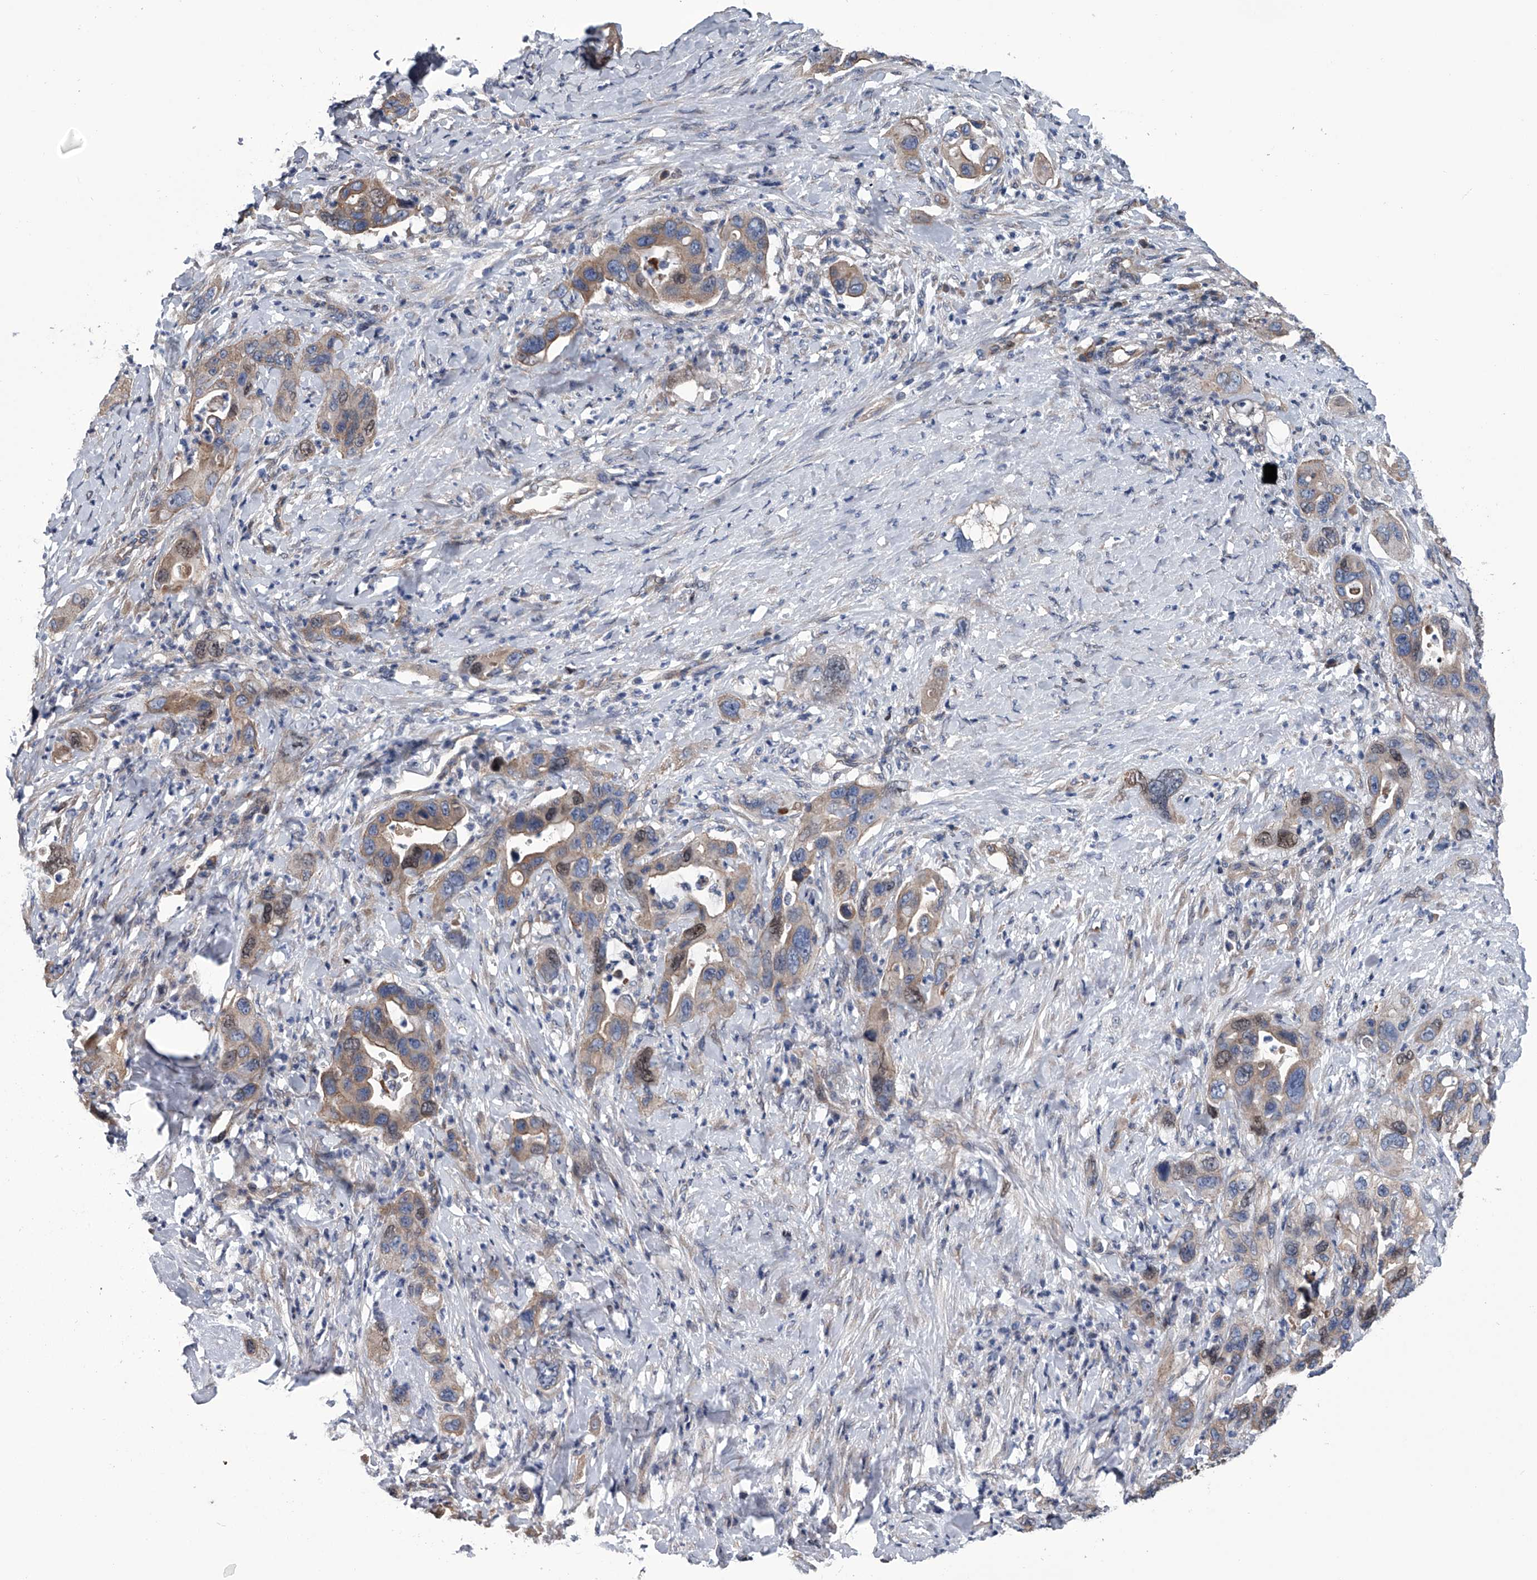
{"staining": {"intensity": "moderate", "quantity": "<25%", "location": "cytoplasmic/membranous,nuclear"}, "tissue": "pancreatic cancer", "cell_type": "Tumor cells", "image_type": "cancer", "snomed": [{"axis": "morphology", "description": "Adenocarcinoma, NOS"}, {"axis": "topography", "description": "Pancreas"}], "caption": "Pancreatic cancer (adenocarcinoma) stained for a protein (brown) exhibits moderate cytoplasmic/membranous and nuclear positive expression in about <25% of tumor cells.", "gene": "ABCG1", "patient": {"sex": "female", "age": 71}}